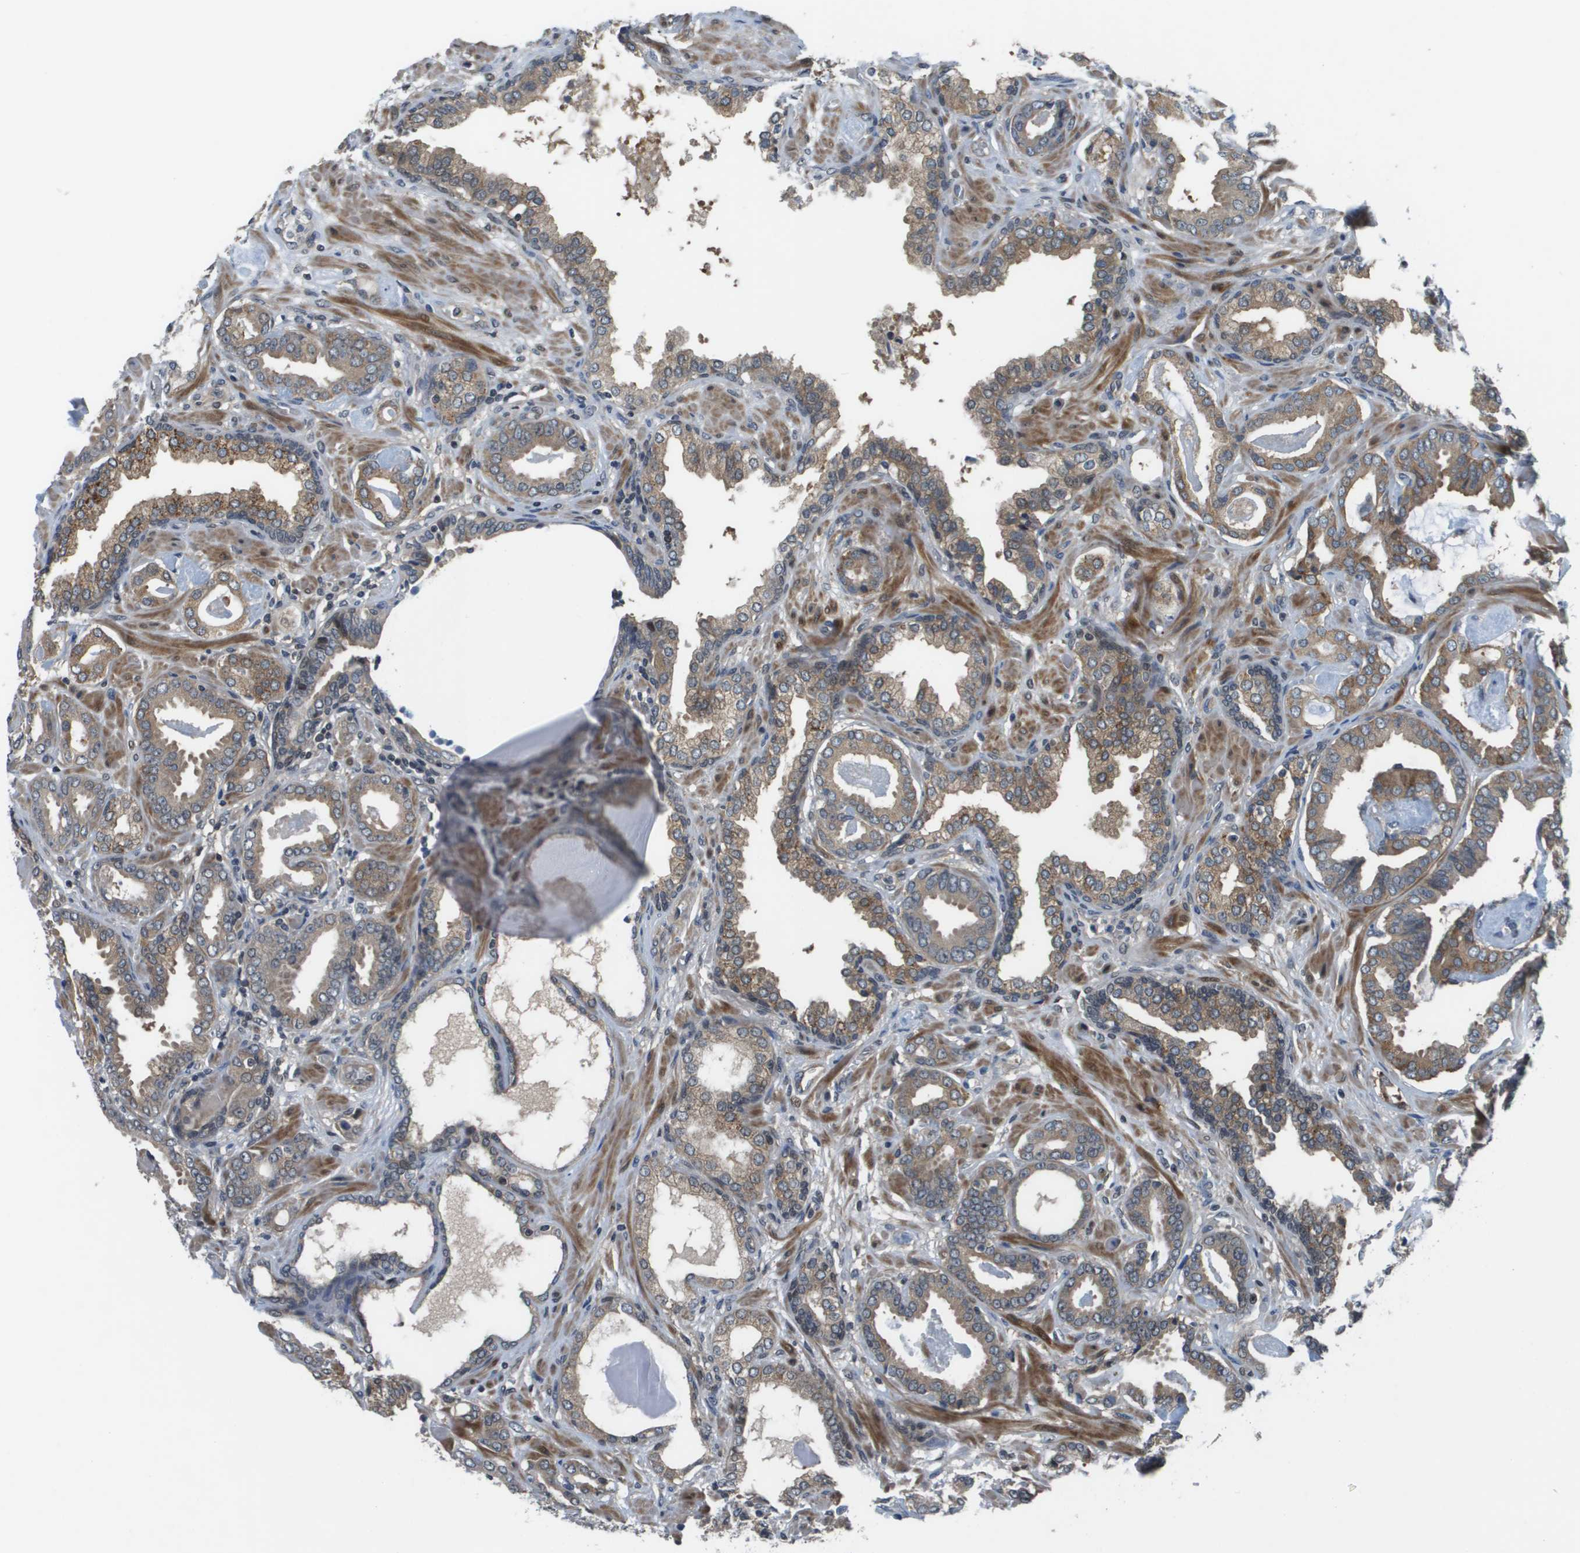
{"staining": {"intensity": "moderate", "quantity": "25%-75%", "location": "cytoplasmic/membranous"}, "tissue": "prostate cancer", "cell_type": "Tumor cells", "image_type": "cancer", "snomed": [{"axis": "morphology", "description": "Adenocarcinoma, Low grade"}, {"axis": "topography", "description": "Prostate"}], "caption": "Adenocarcinoma (low-grade) (prostate) stained with immunohistochemistry (IHC) demonstrates moderate cytoplasmic/membranous staining in about 25%-75% of tumor cells. The protein of interest is shown in brown color, while the nuclei are stained blue.", "gene": "ENPP5", "patient": {"sex": "male", "age": 53}}